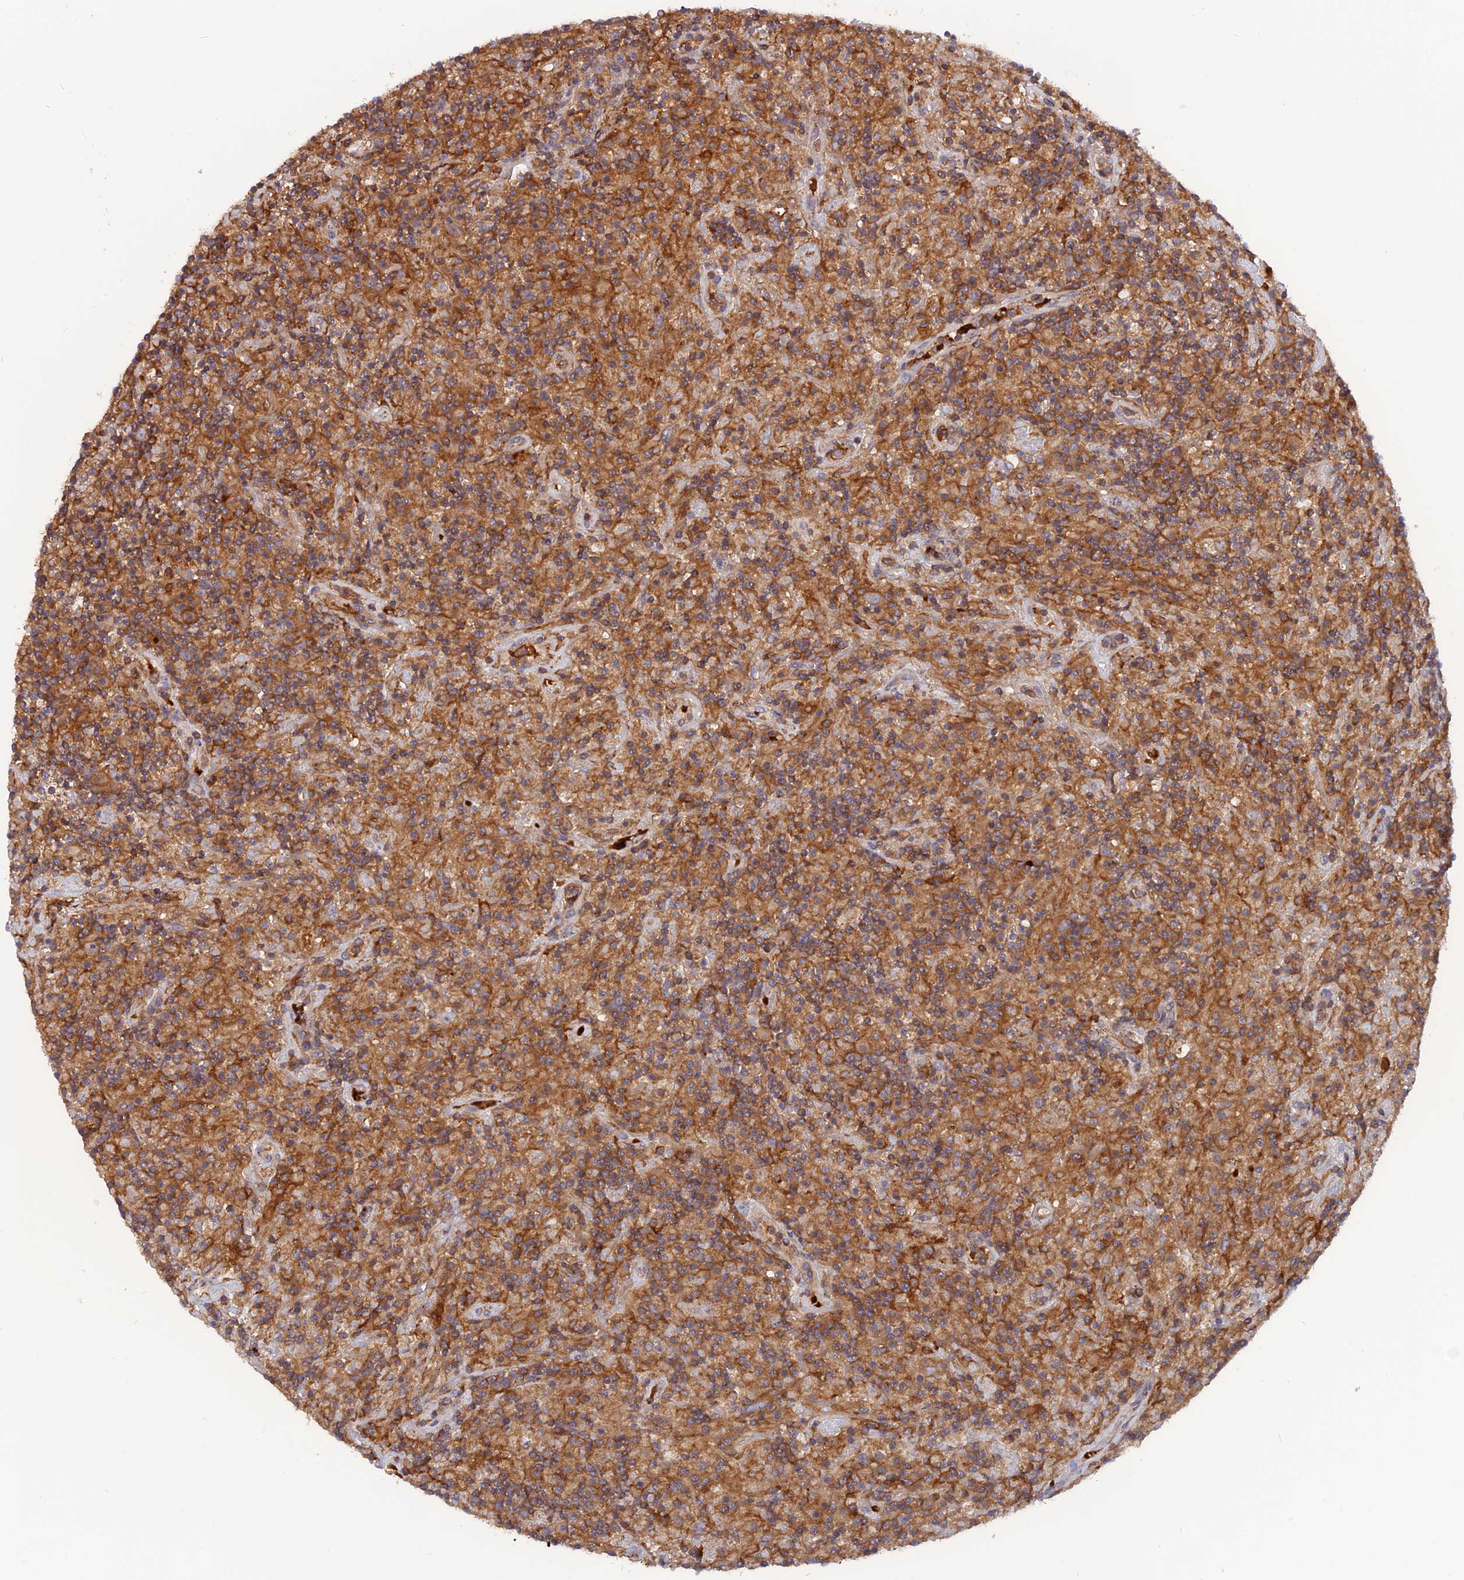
{"staining": {"intensity": "moderate", "quantity": ">75%", "location": "cytoplasmic/membranous"}, "tissue": "lymphoma", "cell_type": "Tumor cells", "image_type": "cancer", "snomed": [{"axis": "morphology", "description": "Hodgkin's disease, NOS"}, {"axis": "topography", "description": "Lymph node"}], "caption": "Immunohistochemical staining of human Hodgkin's disease demonstrates medium levels of moderate cytoplasmic/membranous protein positivity in about >75% of tumor cells. (DAB = brown stain, brightfield microscopy at high magnification).", "gene": "CPNE7", "patient": {"sex": "male", "age": 70}}